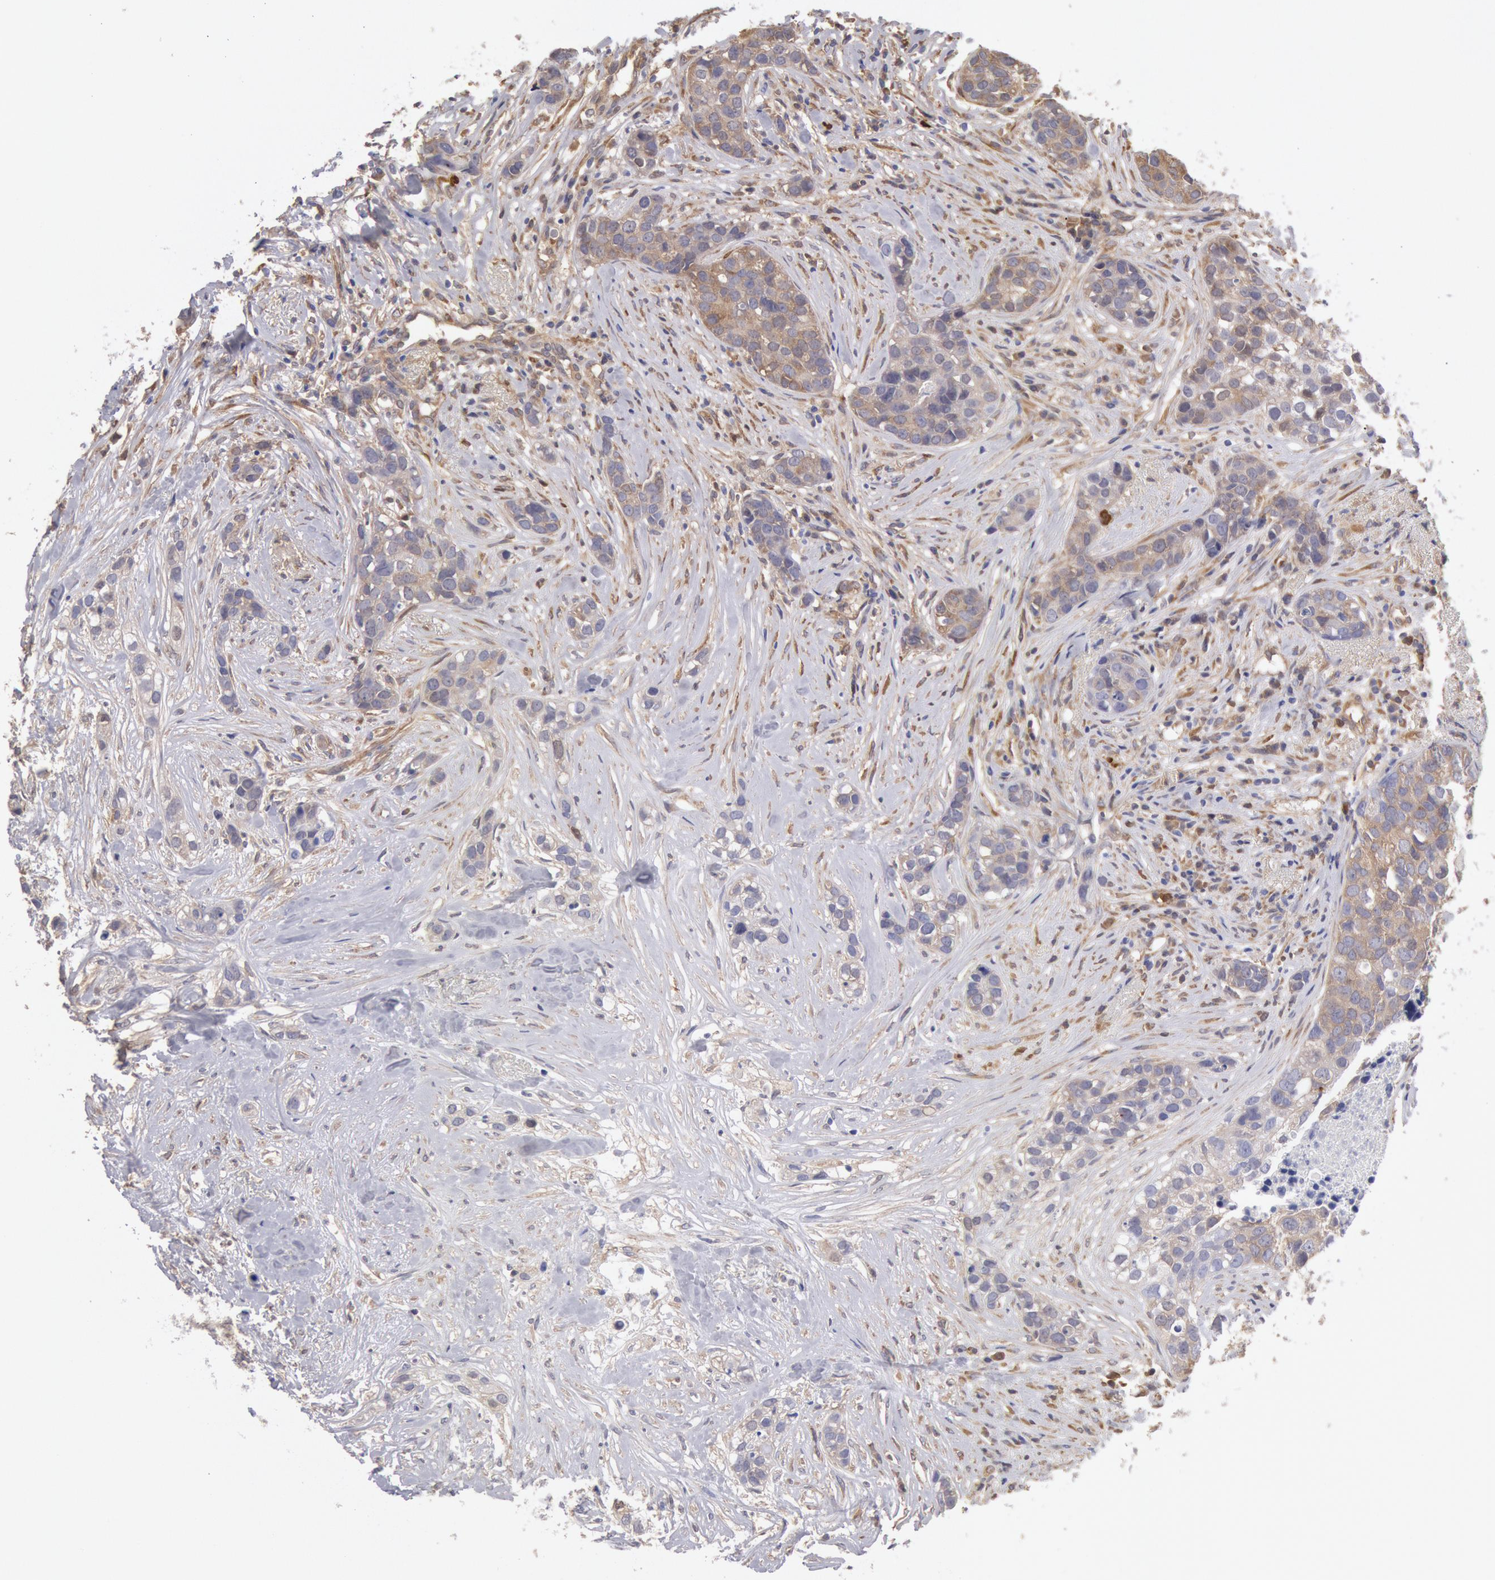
{"staining": {"intensity": "weak", "quantity": "25%-75%", "location": "cytoplasmic/membranous"}, "tissue": "breast cancer", "cell_type": "Tumor cells", "image_type": "cancer", "snomed": [{"axis": "morphology", "description": "Duct carcinoma"}, {"axis": "topography", "description": "Breast"}], "caption": "Invasive ductal carcinoma (breast) was stained to show a protein in brown. There is low levels of weak cytoplasmic/membranous staining in about 25%-75% of tumor cells.", "gene": "CCDC50", "patient": {"sex": "female", "age": 91}}